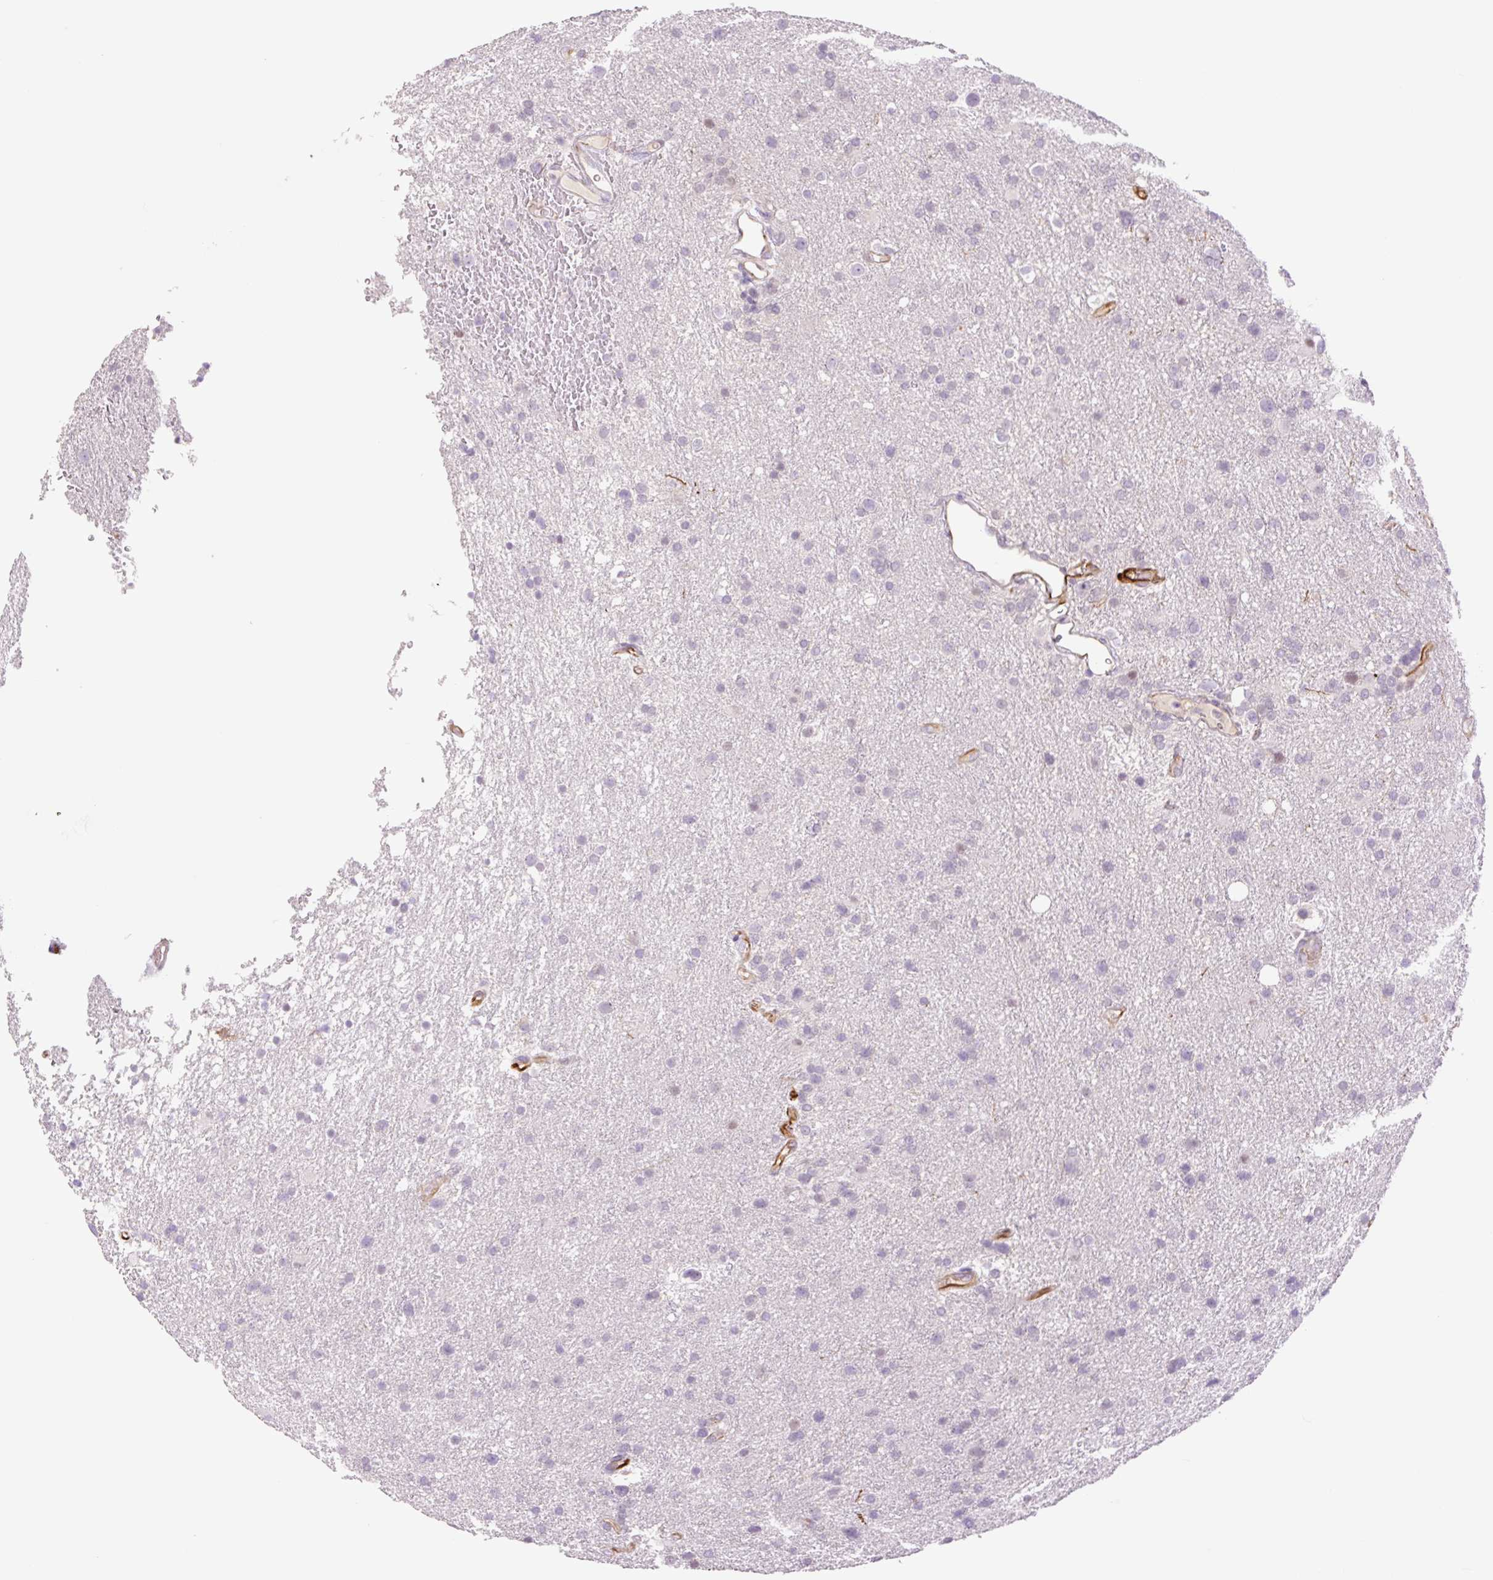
{"staining": {"intensity": "negative", "quantity": "none", "location": "none"}, "tissue": "glioma", "cell_type": "Tumor cells", "image_type": "cancer", "snomed": [{"axis": "morphology", "description": "Glioma, malignant, Low grade"}, {"axis": "topography", "description": "Brain"}], "caption": "An image of human malignant low-grade glioma is negative for staining in tumor cells.", "gene": "ZFYVE21", "patient": {"sex": "female", "age": 32}}